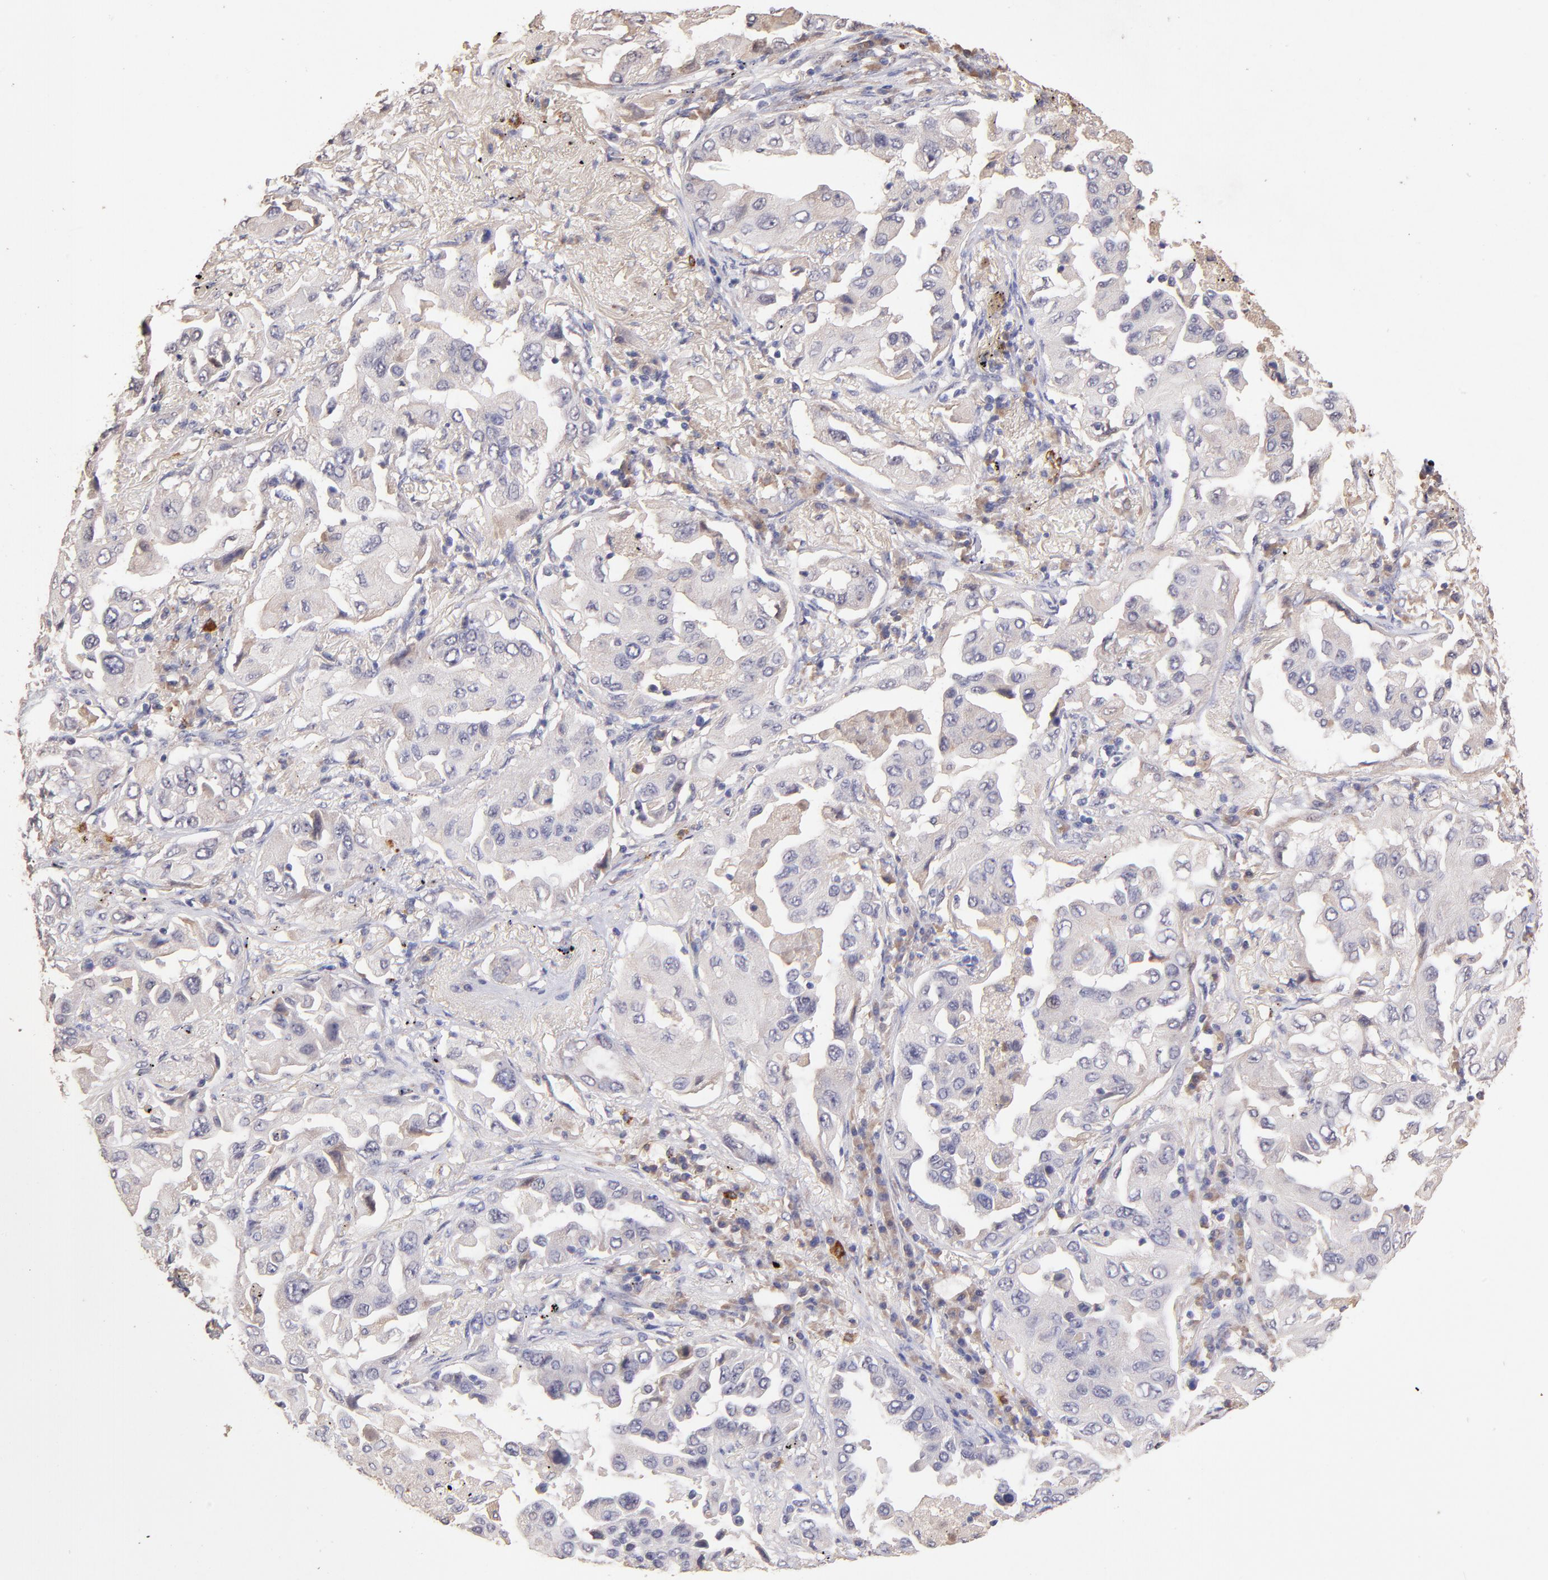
{"staining": {"intensity": "negative", "quantity": "none", "location": "none"}, "tissue": "lung cancer", "cell_type": "Tumor cells", "image_type": "cancer", "snomed": [{"axis": "morphology", "description": "Adenocarcinoma, NOS"}, {"axis": "topography", "description": "Lung"}], "caption": "This micrograph is of adenocarcinoma (lung) stained with IHC to label a protein in brown with the nuclei are counter-stained blue. There is no expression in tumor cells.", "gene": "RNASEL", "patient": {"sex": "female", "age": 65}}